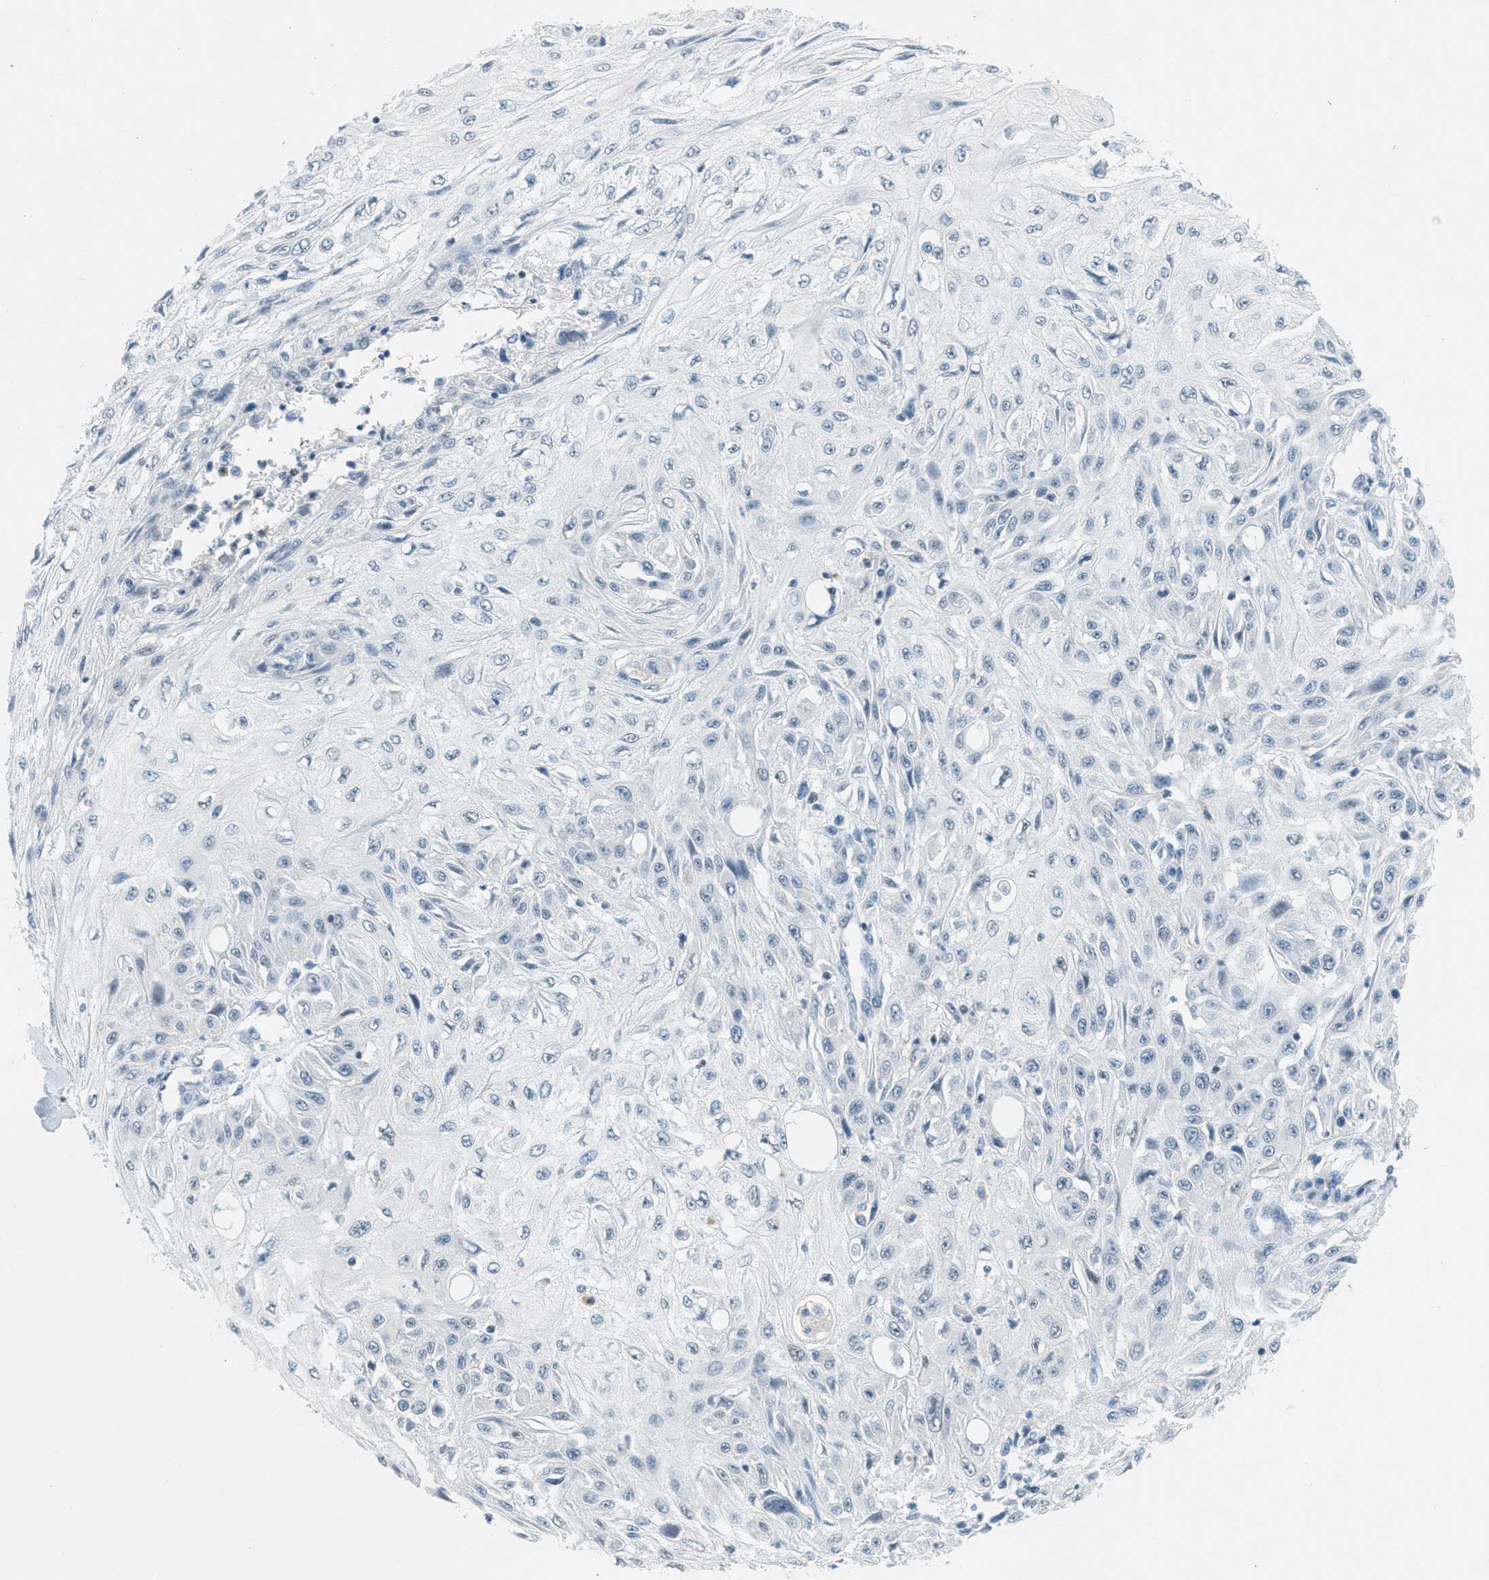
{"staining": {"intensity": "negative", "quantity": "none", "location": "none"}, "tissue": "skin cancer", "cell_type": "Tumor cells", "image_type": "cancer", "snomed": [{"axis": "morphology", "description": "Squamous cell carcinoma, NOS"}, {"axis": "topography", "description": "Skin"}], "caption": "Immunohistochemistry micrograph of neoplastic tissue: skin cancer (squamous cell carcinoma) stained with DAB (3,3'-diaminobenzidine) exhibits no significant protein staining in tumor cells.", "gene": "FYN", "patient": {"sex": "male", "age": 75}}